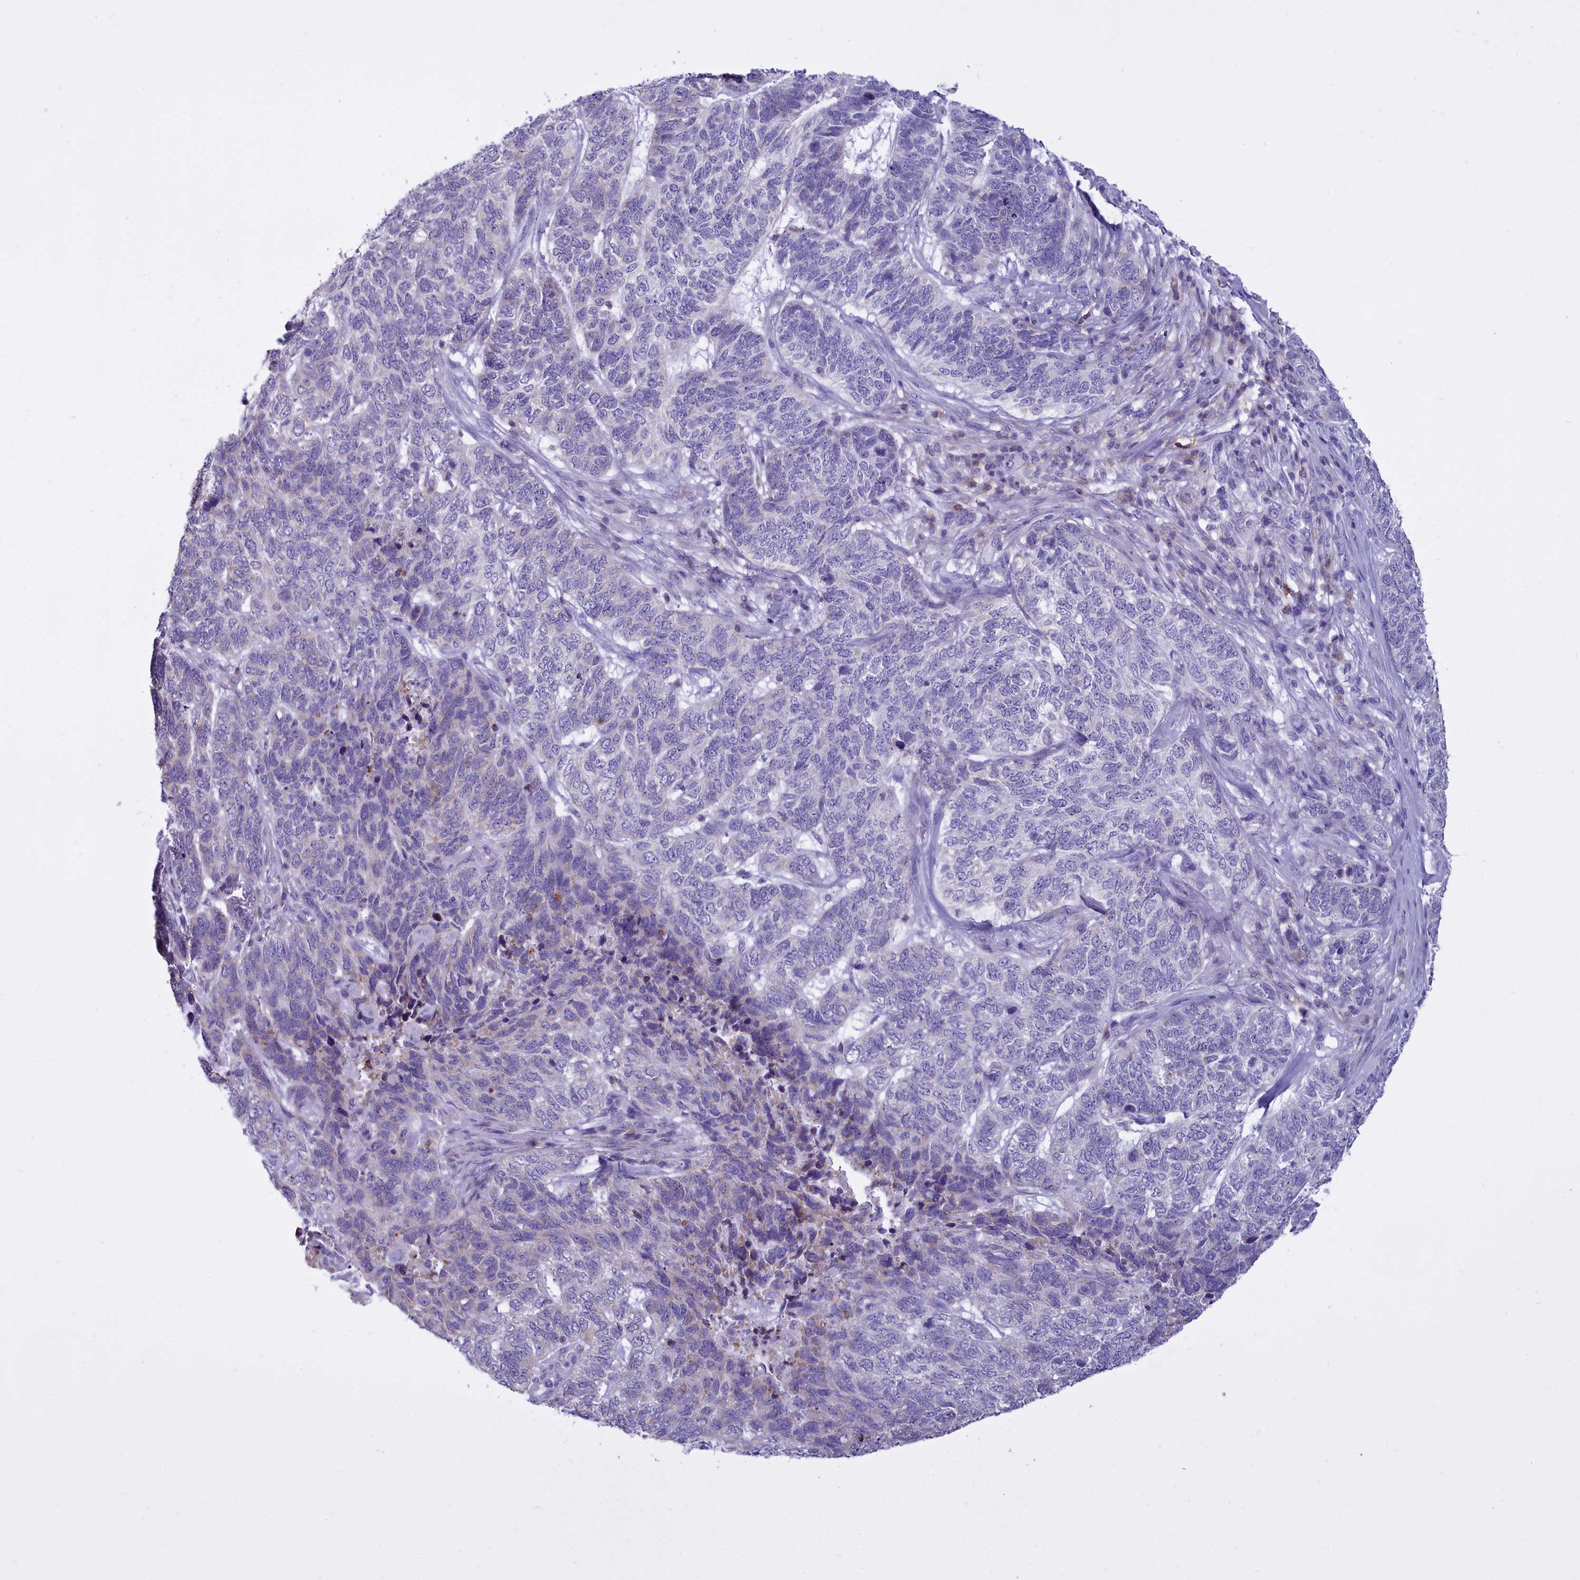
{"staining": {"intensity": "negative", "quantity": "none", "location": "none"}, "tissue": "skin cancer", "cell_type": "Tumor cells", "image_type": "cancer", "snomed": [{"axis": "morphology", "description": "Basal cell carcinoma"}, {"axis": "topography", "description": "Skin"}], "caption": "A photomicrograph of human basal cell carcinoma (skin) is negative for staining in tumor cells. (Brightfield microscopy of DAB (3,3'-diaminobenzidine) immunohistochemistry at high magnification).", "gene": "CD5", "patient": {"sex": "female", "age": 65}}